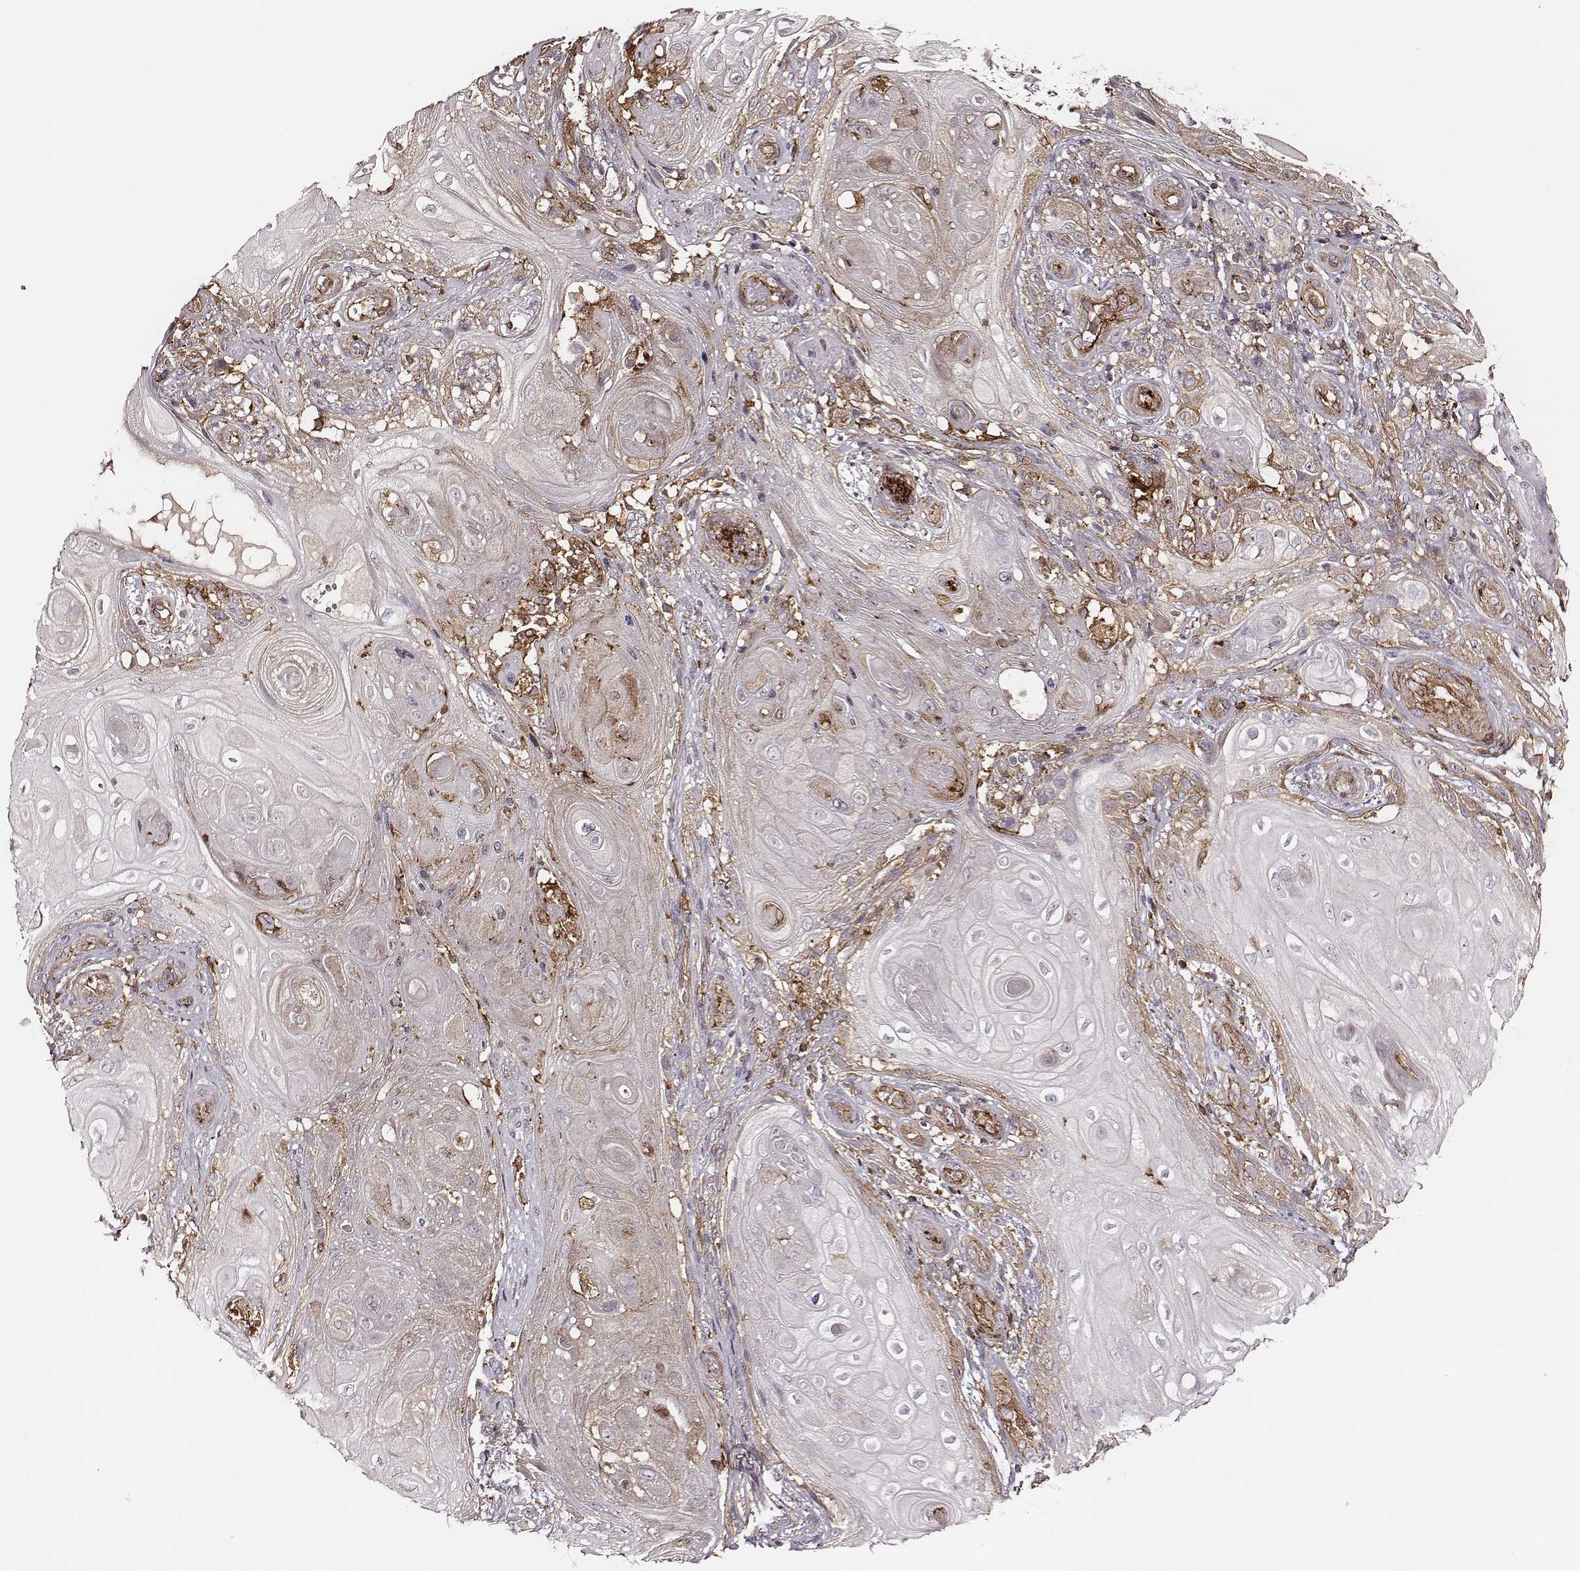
{"staining": {"intensity": "negative", "quantity": "none", "location": "none"}, "tissue": "skin cancer", "cell_type": "Tumor cells", "image_type": "cancer", "snomed": [{"axis": "morphology", "description": "Squamous cell carcinoma, NOS"}, {"axis": "topography", "description": "Skin"}], "caption": "A high-resolution micrograph shows IHC staining of skin squamous cell carcinoma, which displays no significant positivity in tumor cells.", "gene": "ZYX", "patient": {"sex": "male", "age": 62}}